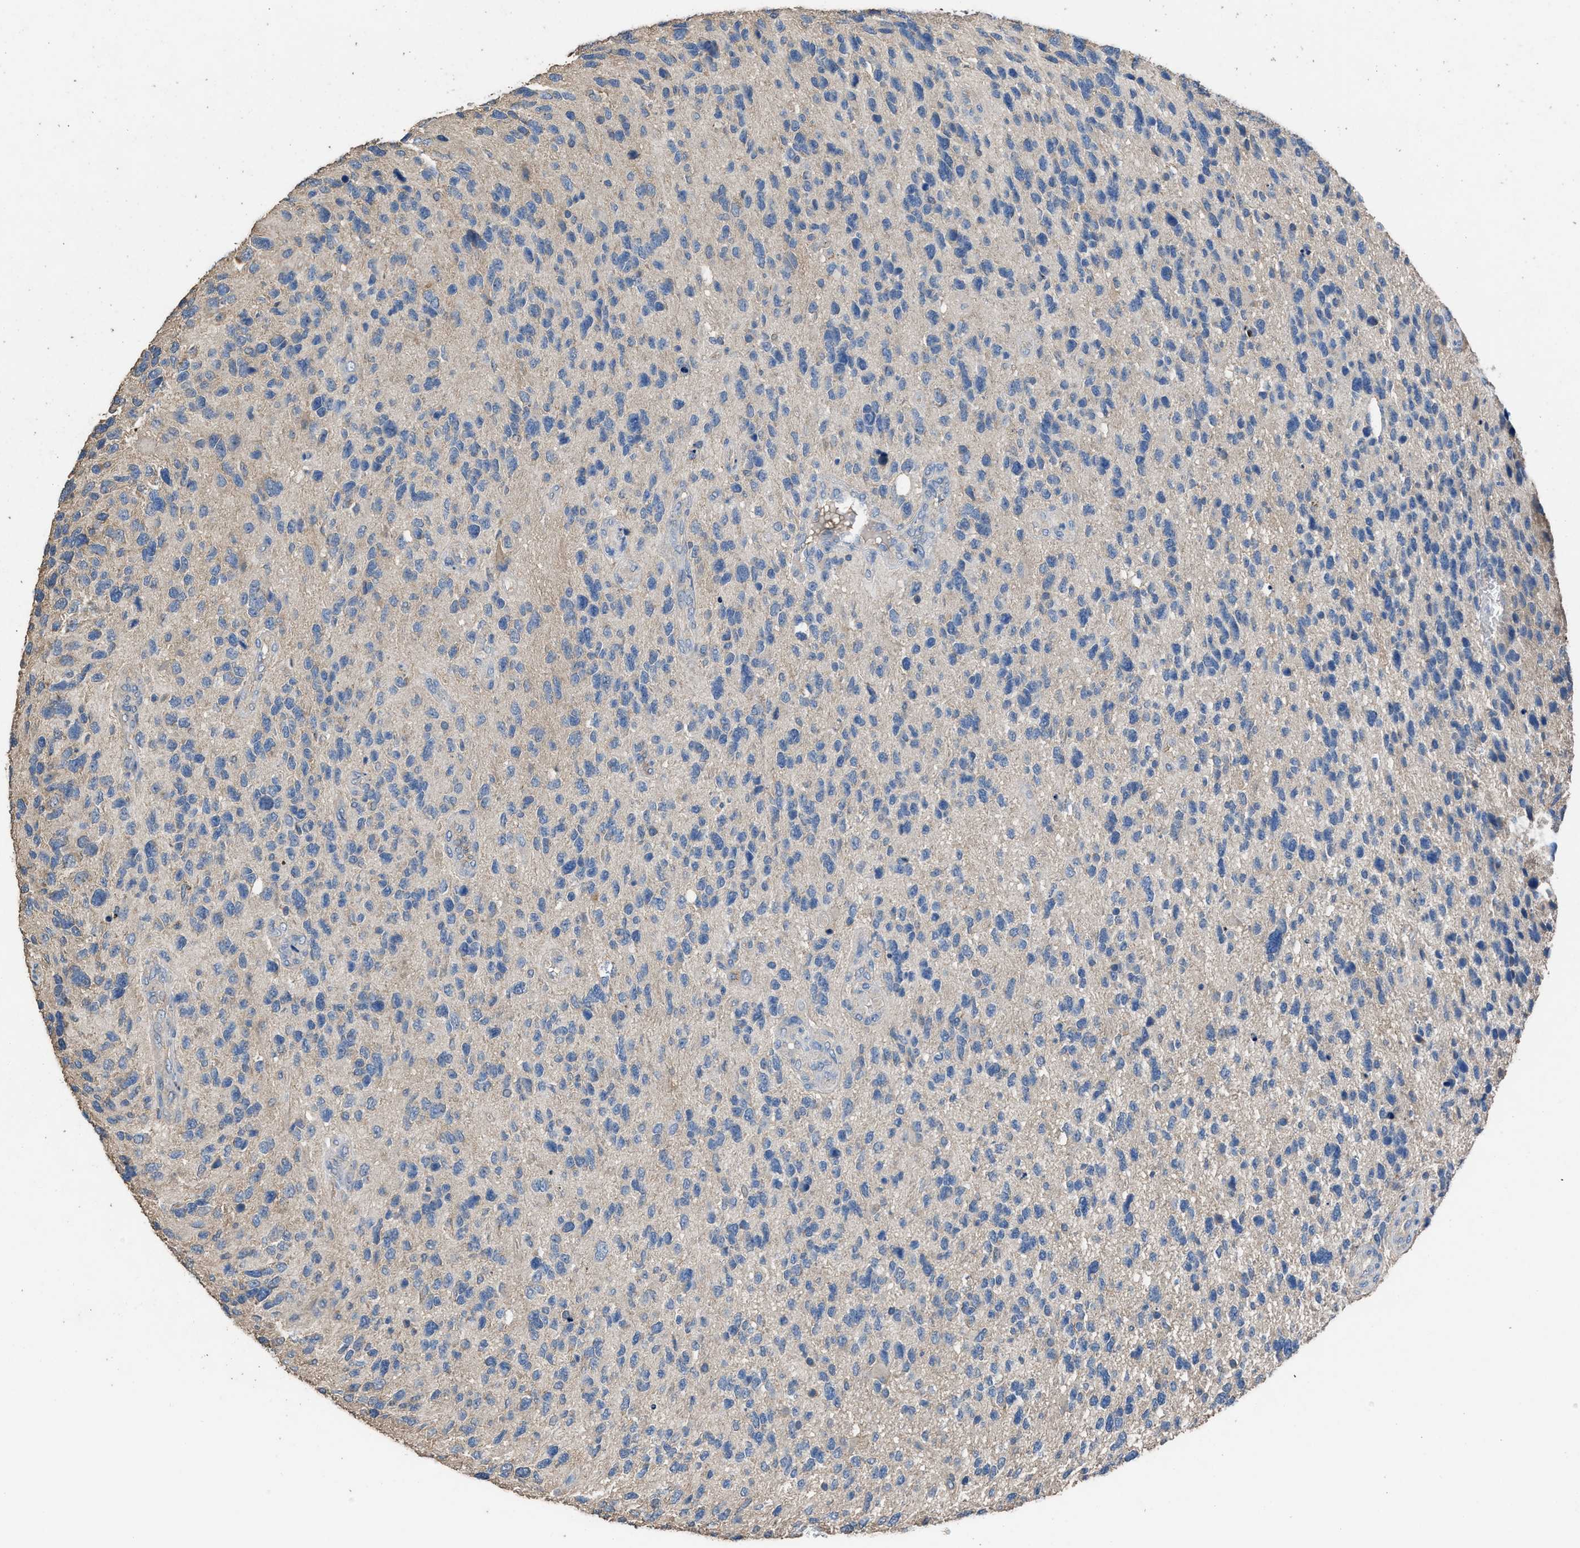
{"staining": {"intensity": "negative", "quantity": "none", "location": "none"}, "tissue": "glioma", "cell_type": "Tumor cells", "image_type": "cancer", "snomed": [{"axis": "morphology", "description": "Glioma, malignant, High grade"}, {"axis": "topography", "description": "Brain"}], "caption": "IHC micrograph of neoplastic tissue: human high-grade glioma (malignant) stained with DAB exhibits no significant protein staining in tumor cells.", "gene": "ITSN1", "patient": {"sex": "female", "age": 58}}